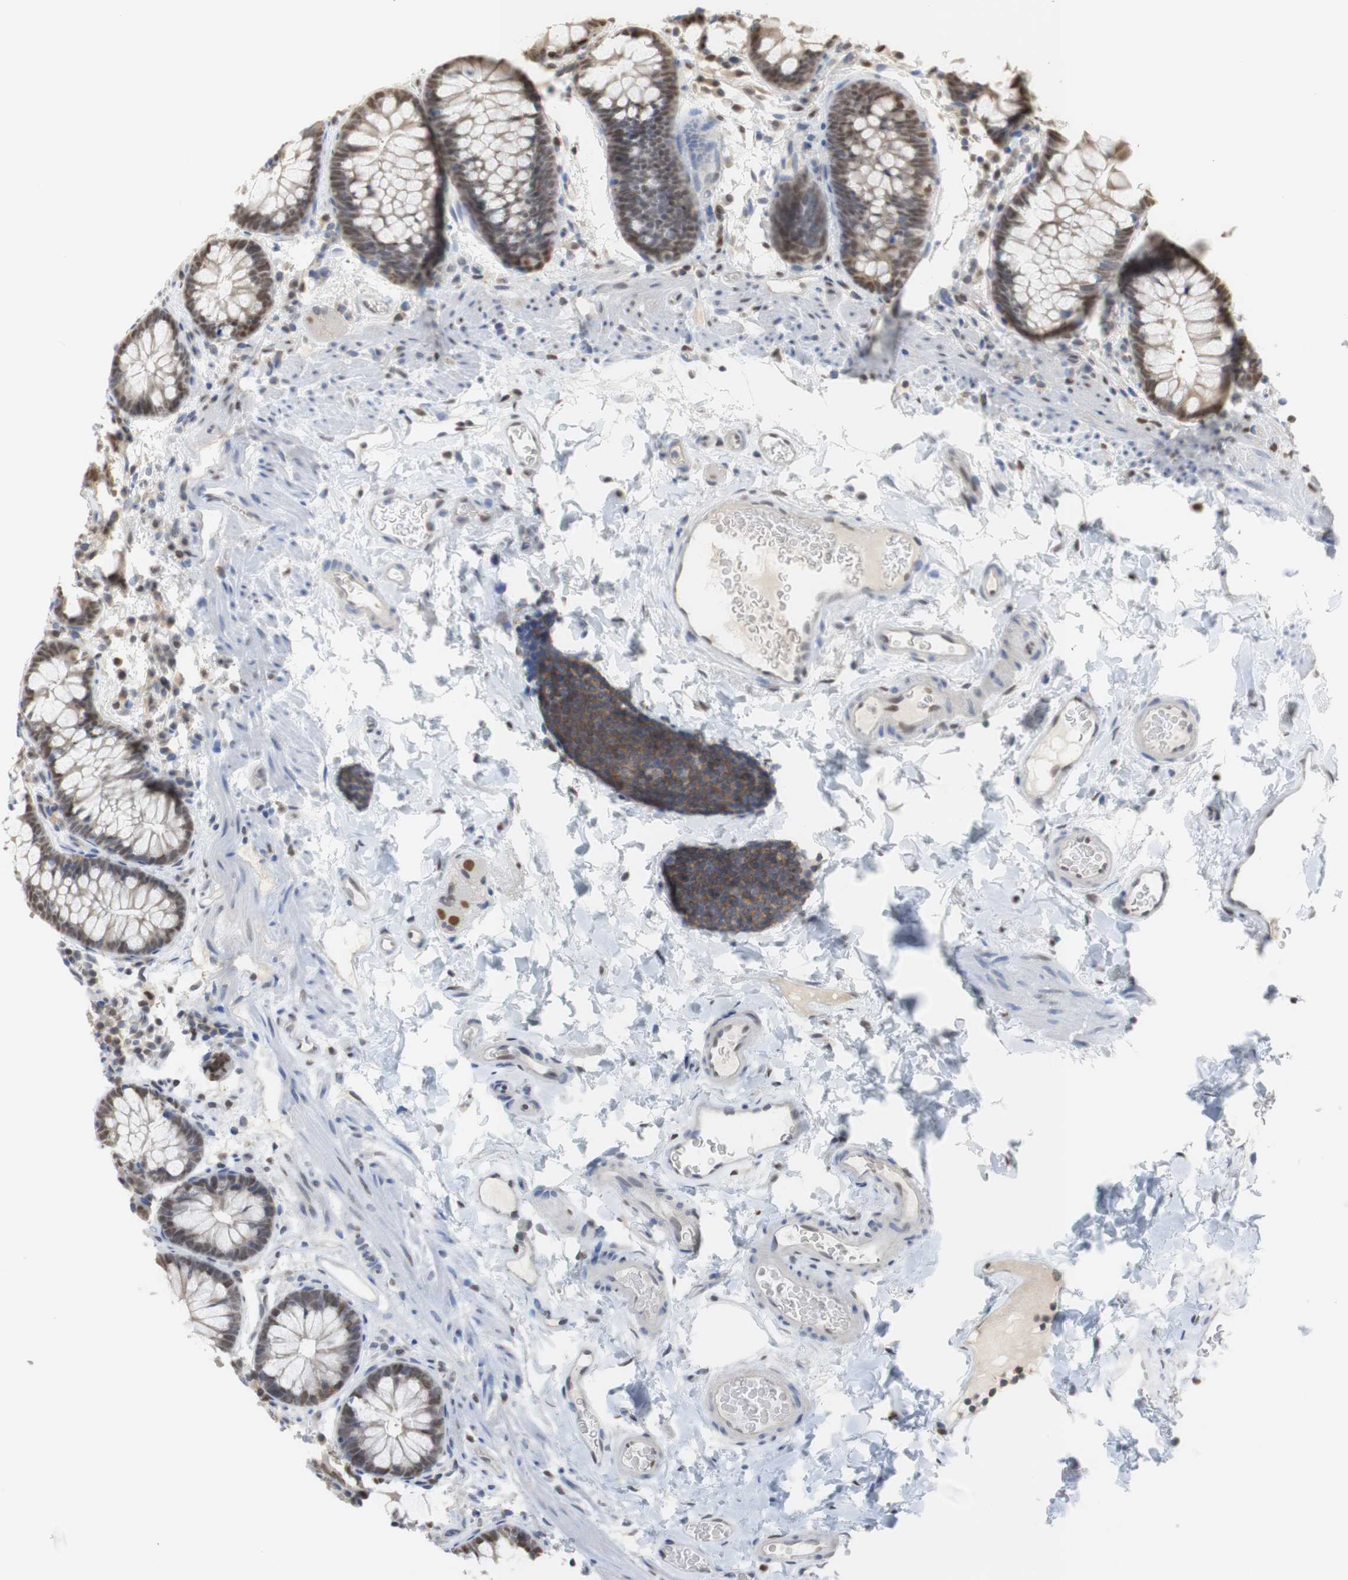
{"staining": {"intensity": "moderate", "quantity": ">75%", "location": "nuclear"}, "tissue": "colon", "cell_type": "Endothelial cells", "image_type": "normal", "snomed": [{"axis": "morphology", "description": "Normal tissue, NOS"}, {"axis": "topography", "description": "Colon"}], "caption": "The image exhibits immunohistochemical staining of normal colon. There is moderate nuclear expression is appreciated in about >75% of endothelial cells.", "gene": "NAP1L4", "patient": {"sex": "female", "age": 80}}